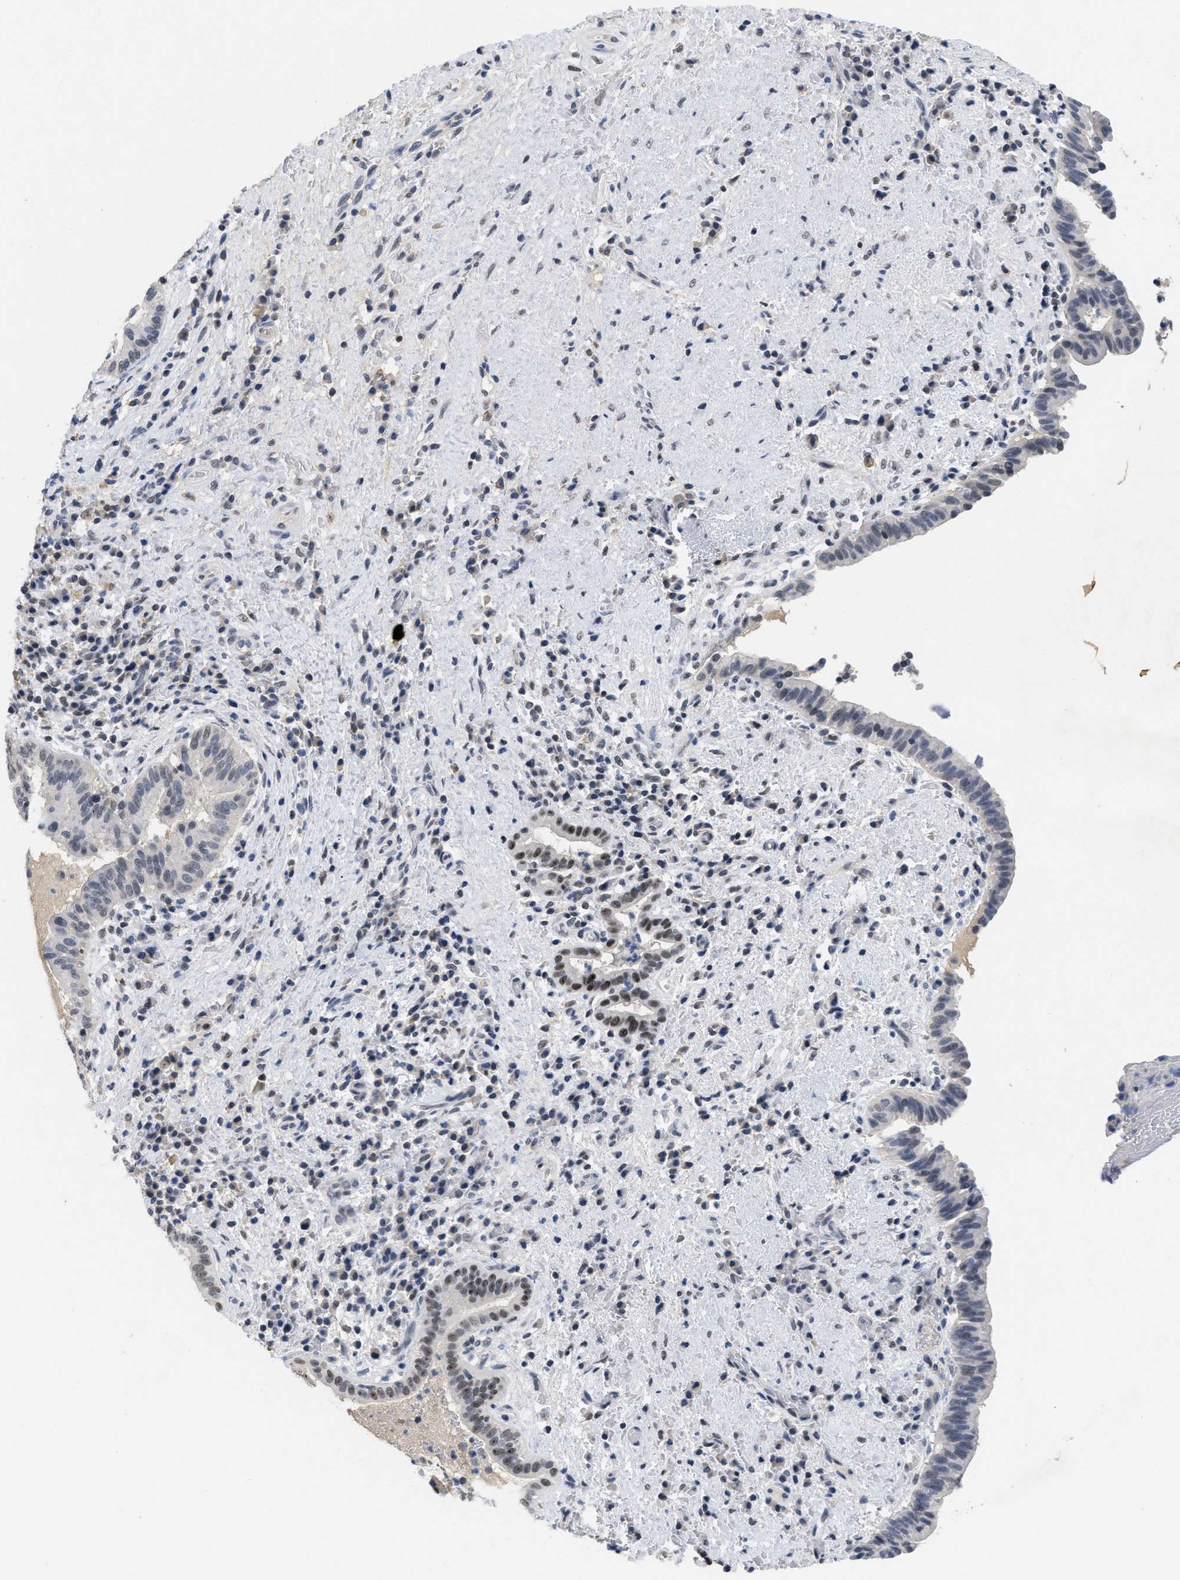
{"staining": {"intensity": "weak", "quantity": "<25%", "location": "nuclear"}, "tissue": "liver cancer", "cell_type": "Tumor cells", "image_type": "cancer", "snomed": [{"axis": "morphology", "description": "Cholangiocarcinoma"}, {"axis": "topography", "description": "Liver"}], "caption": "High magnification brightfield microscopy of cholangiocarcinoma (liver) stained with DAB (brown) and counterstained with hematoxylin (blue): tumor cells show no significant positivity.", "gene": "GGNBP2", "patient": {"sex": "female", "age": 38}}